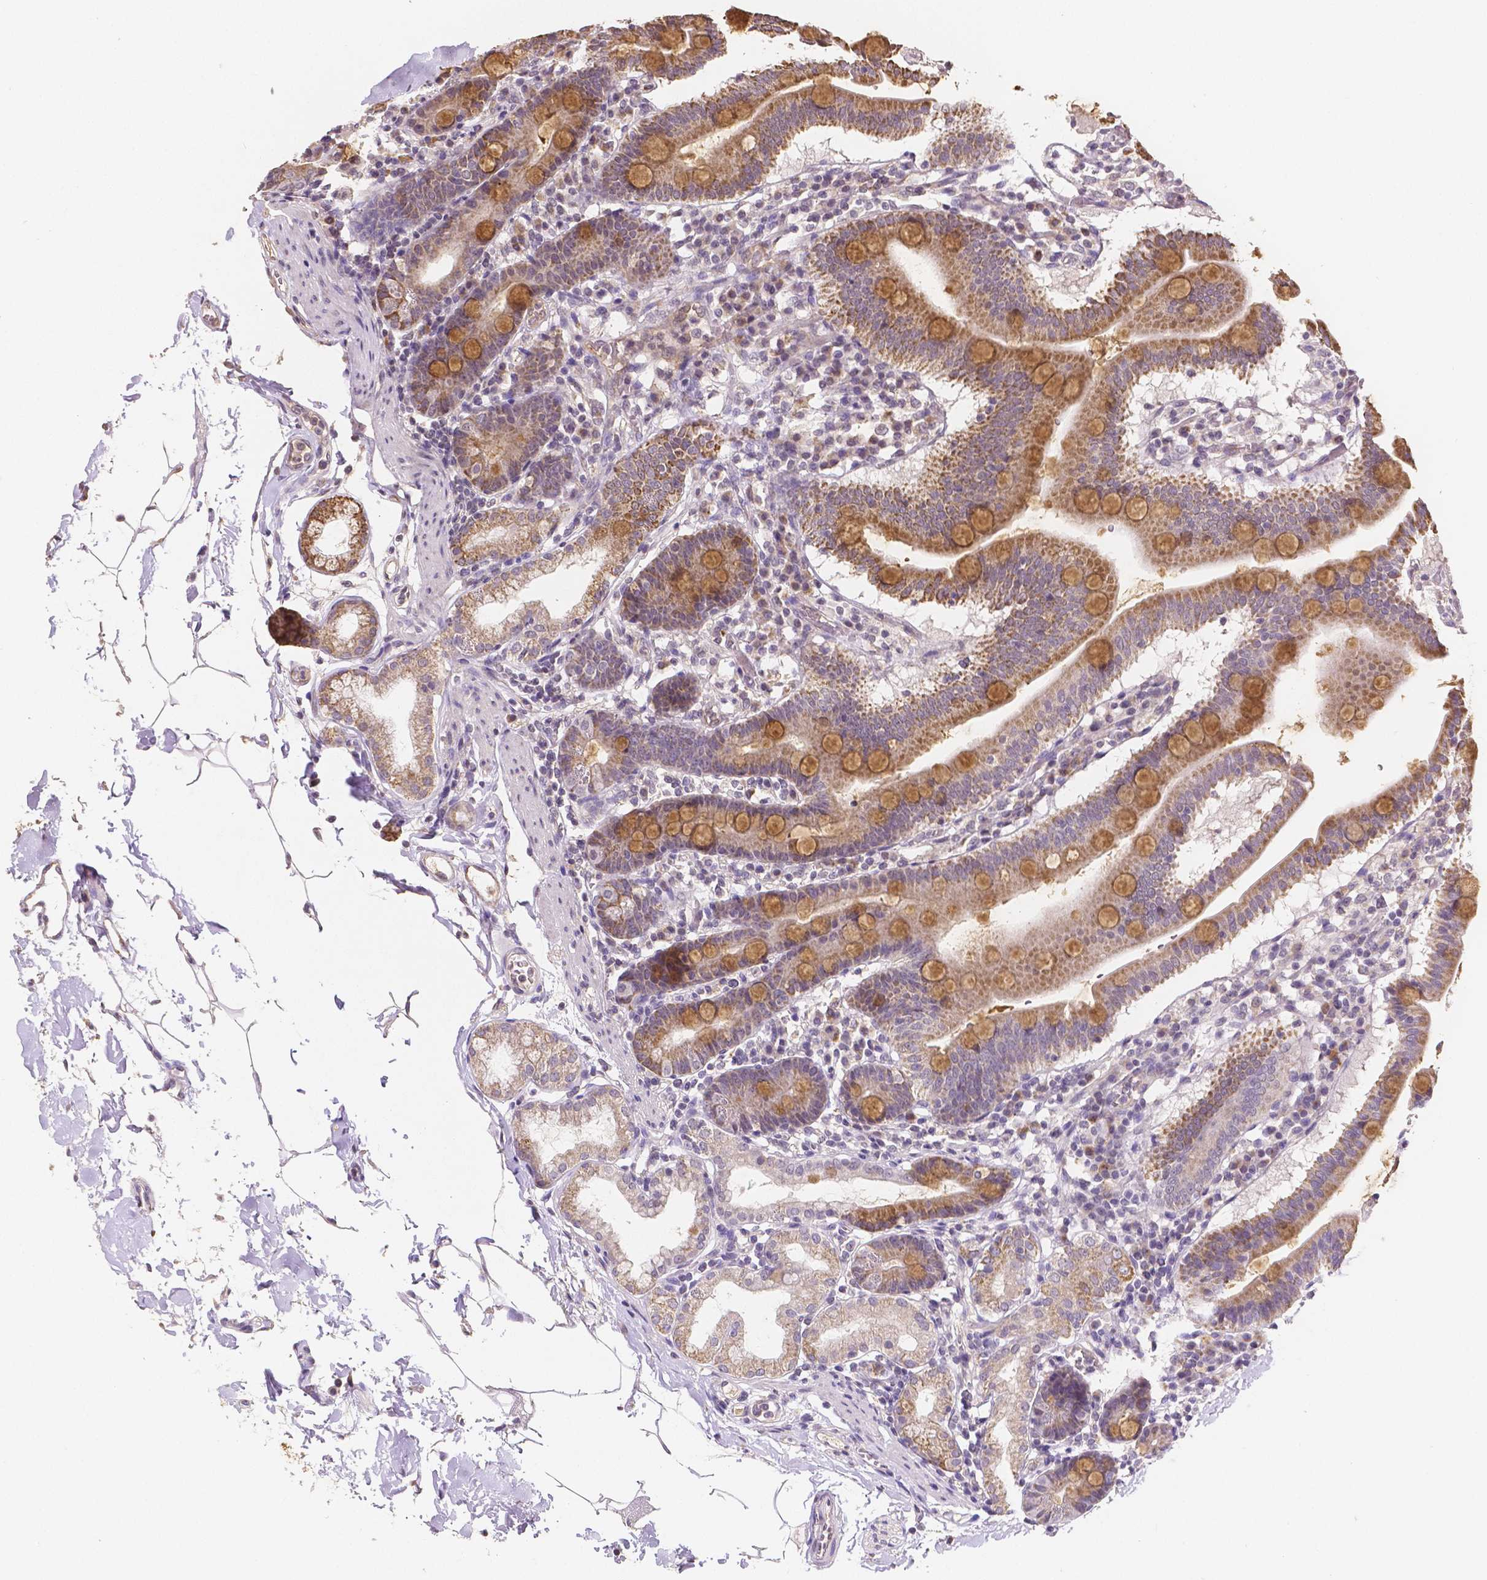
{"staining": {"intensity": "moderate", "quantity": ">75%", "location": "cytoplasmic/membranous"}, "tissue": "duodenum", "cell_type": "Glandular cells", "image_type": "normal", "snomed": [{"axis": "morphology", "description": "Normal tissue, NOS"}, {"axis": "topography", "description": "Pancreas"}, {"axis": "topography", "description": "Duodenum"}], "caption": "IHC (DAB) staining of unremarkable duodenum exhibits moderate cytoplasmic/membranous protein expression in approximately >75% of glandular cells.", "gene": "ELAVL2", "patient": {"sex": "male", "age": 59}}